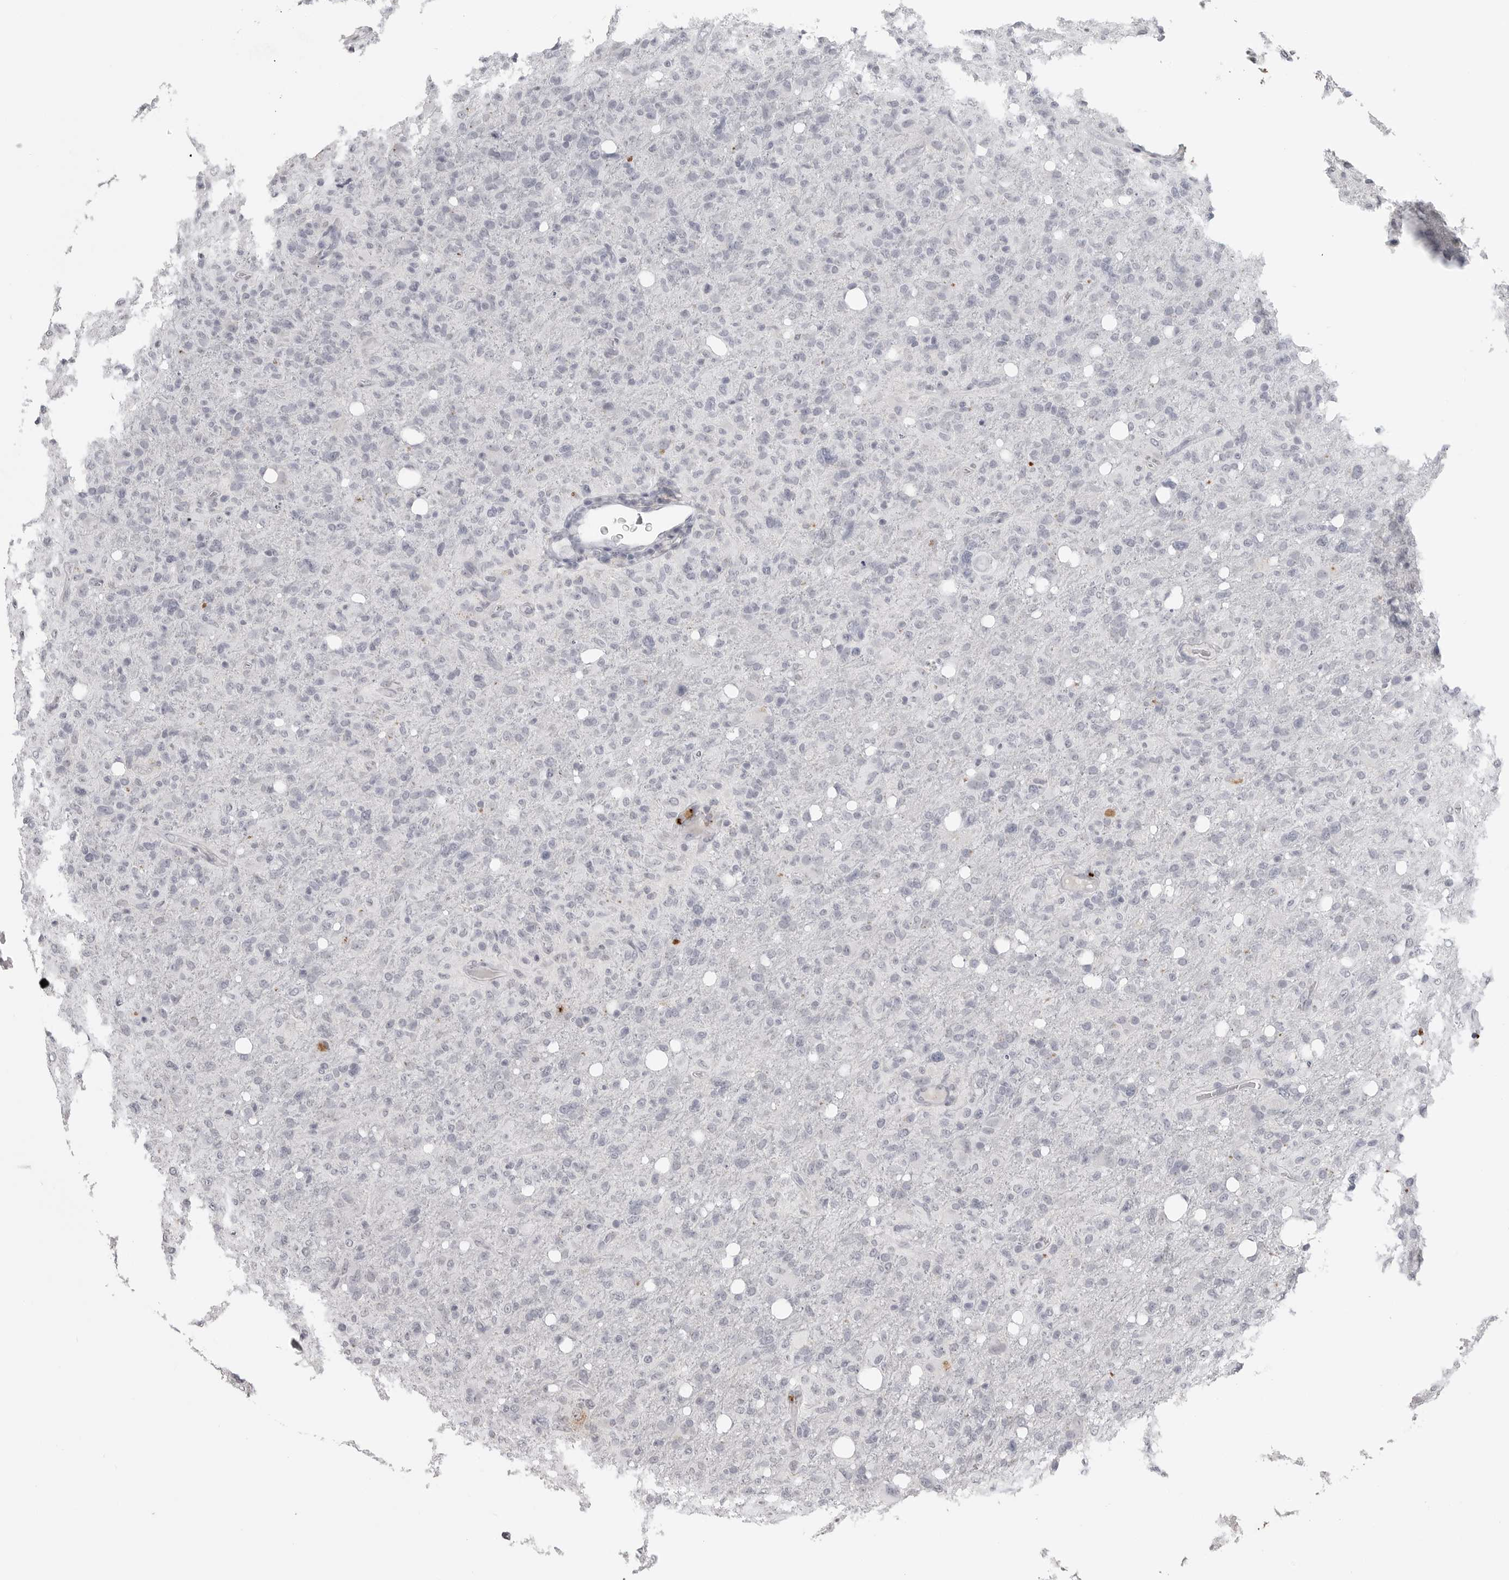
{"staining": {"intensity": "negative", "quantity": "none", "location": "none"}, "tissue": "glioma", "cell_type": "Tumor cells", "image_type": "cancer", "snomed": [{"axis": "morphology", "description": "Glioma, malignant, High grade"}, {"axis": "topography", "description": "Brain"}], "caption": "This is an immunohistochemistry image of high-grade glioma (malignant). There is no staining in tumor cells.", "gene": "PRSS1", "patient": {"sex": "female", "age": 57}}